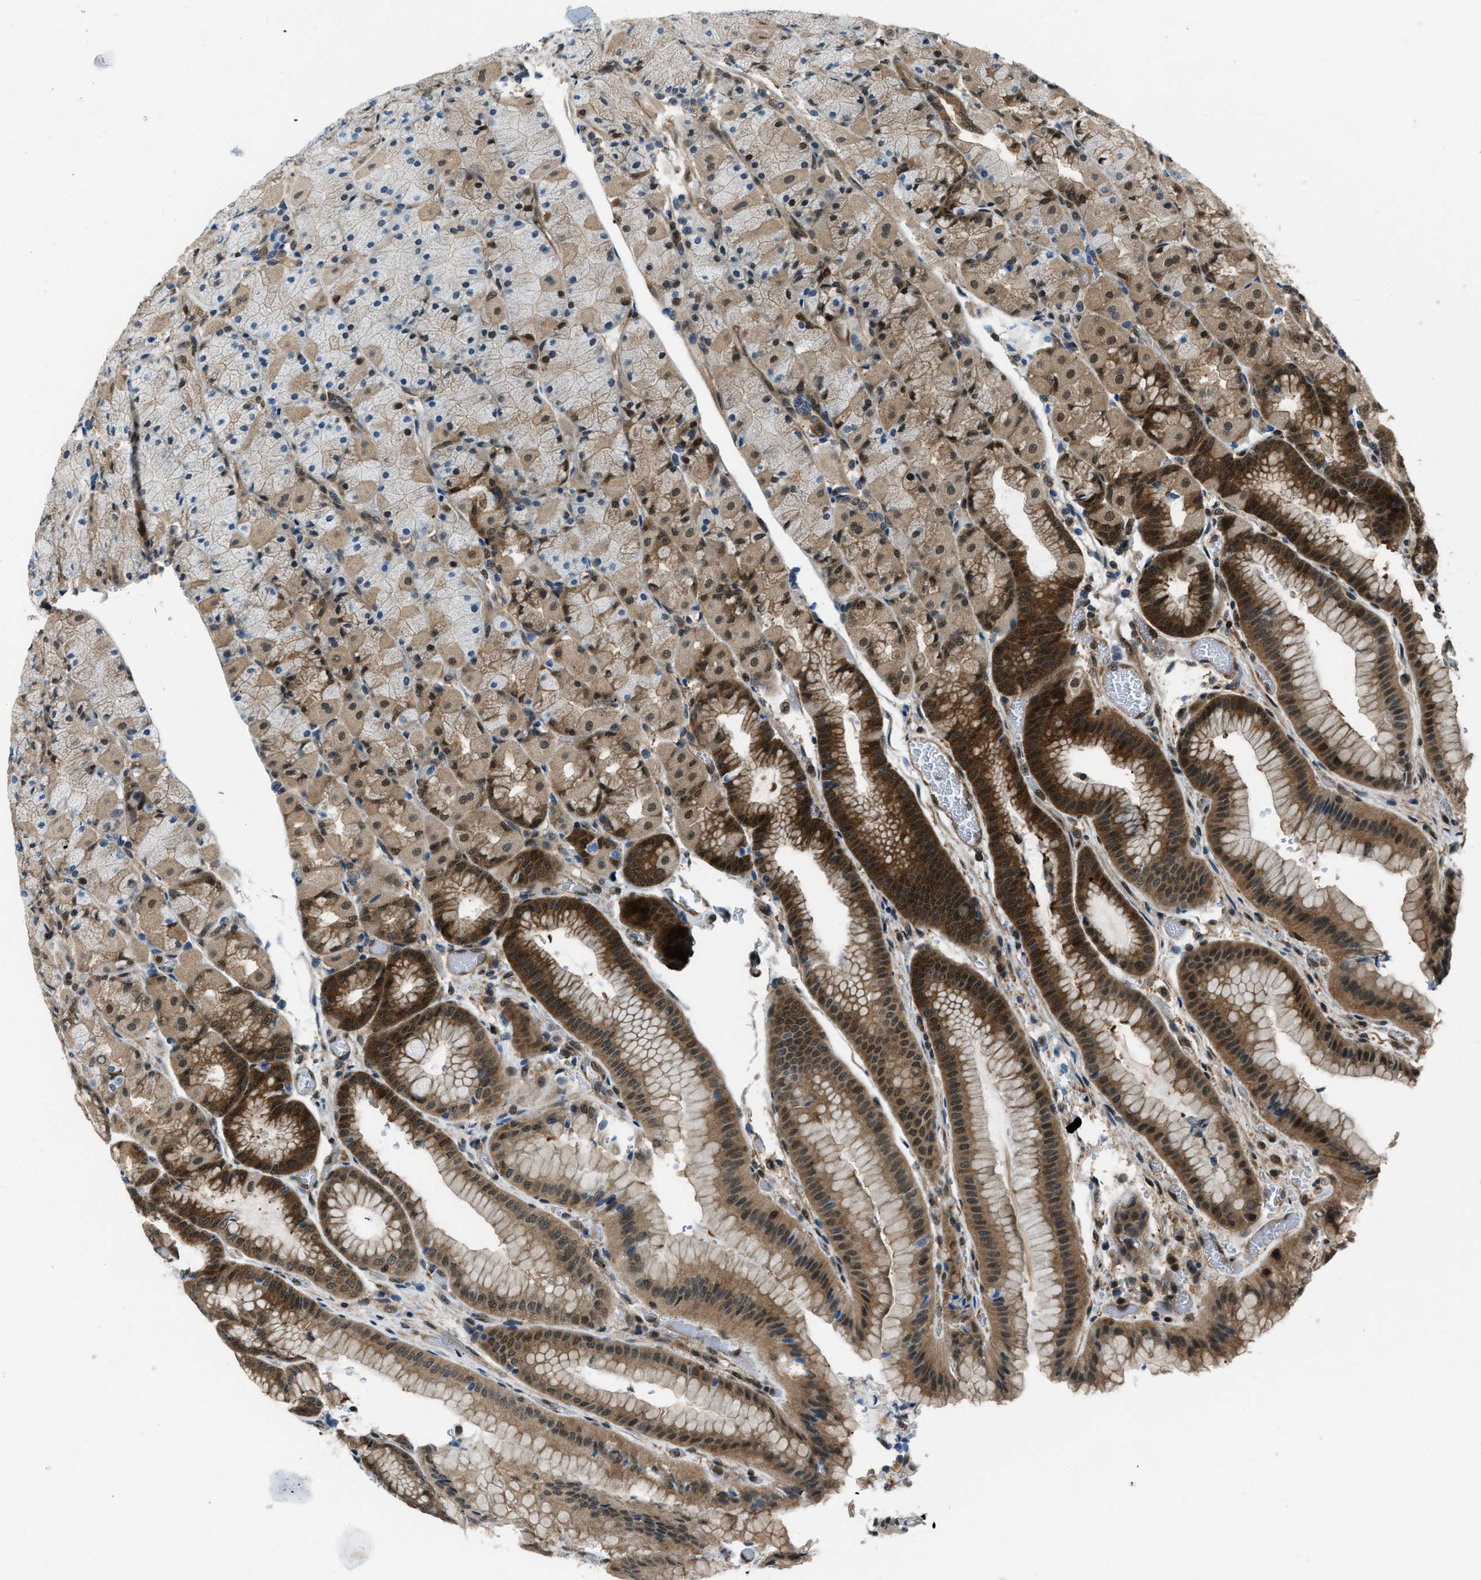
{"staining": {"intensity": "strong", "quantity": "25%-75%", "location": "cytoplasmic/membranous,nuclear"}, "tissue": "stomach", "cell_type": "Glandular cells", "image_type": "normal", "snomed": [{"axis": "morphology", "description": "Normal tissue, NOS"}, {"axis": "morphology", "description": "Carcinoid, malignant, NOS"}, {"axis": "topography", "description": "Stomach, upper"}], "caption": "A histopathology image of human stomach stained for a protein reveals strong cytoplasmic/membranous,nuclear brown staining in glandular cells.", "gene": "NUDCD3", "patient": {"sex": "male", "age": 39}}